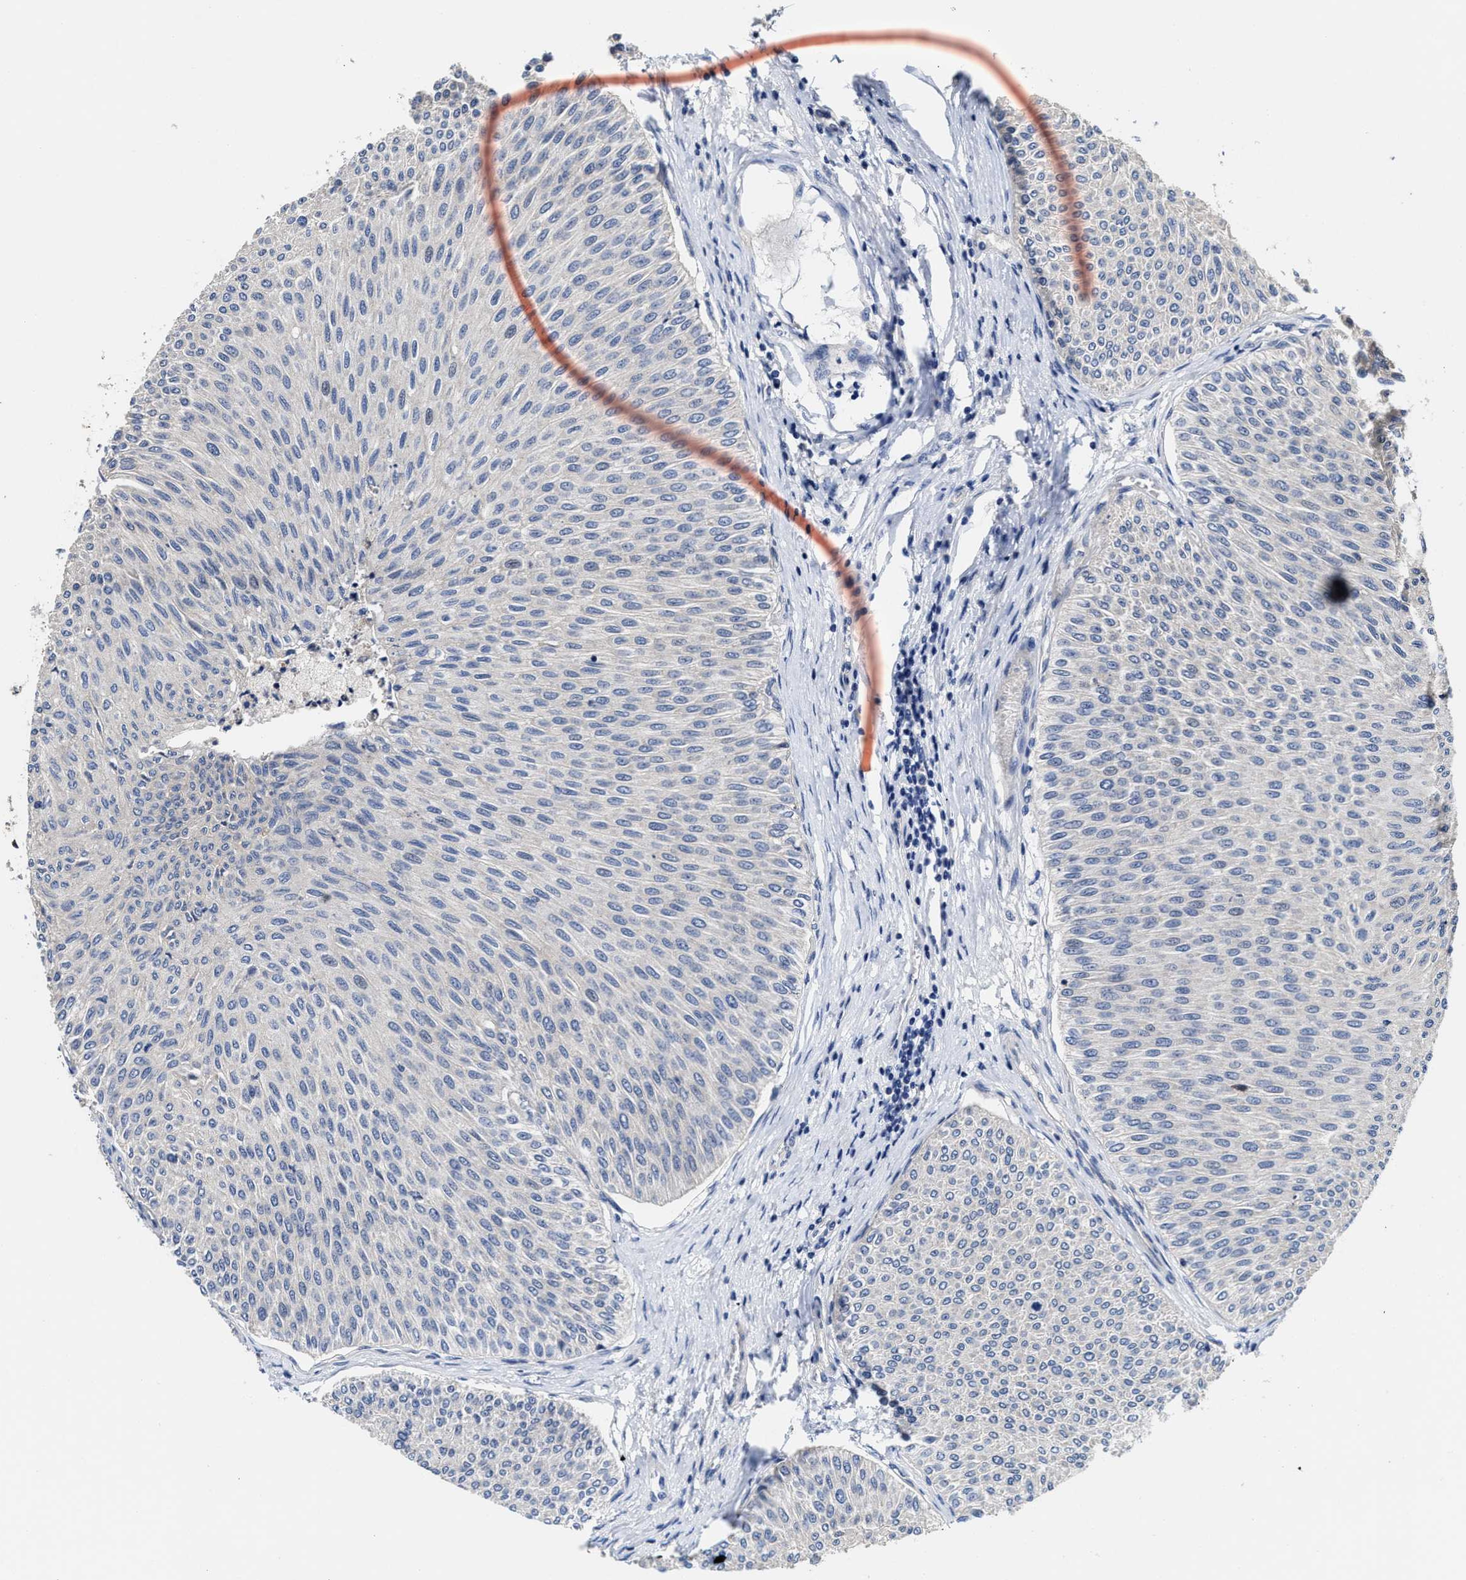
{"staining": {"intensity": "negative", "quantity": "none", "location": "none"}, "tissue": "urothelial cancer", "cell_type": "Tumor cells", "image_type": "cancer", "snomed": [{"axis": "morphology", "description": "Urothelial carcinoma, Low grade"}, {"axis": "topography", "description": "Urinary bladder"}], "caption": "The image demonstrates no significant positivity in tumor cells of urothelial cancer. The staining is performed using DAB (3,3'-diaminobenzidine) brown chromogen with nuclei counter-stained in using hematoxylin.", "gene": "TRAF6", "patient": {"sex": "male", "age": 78}}